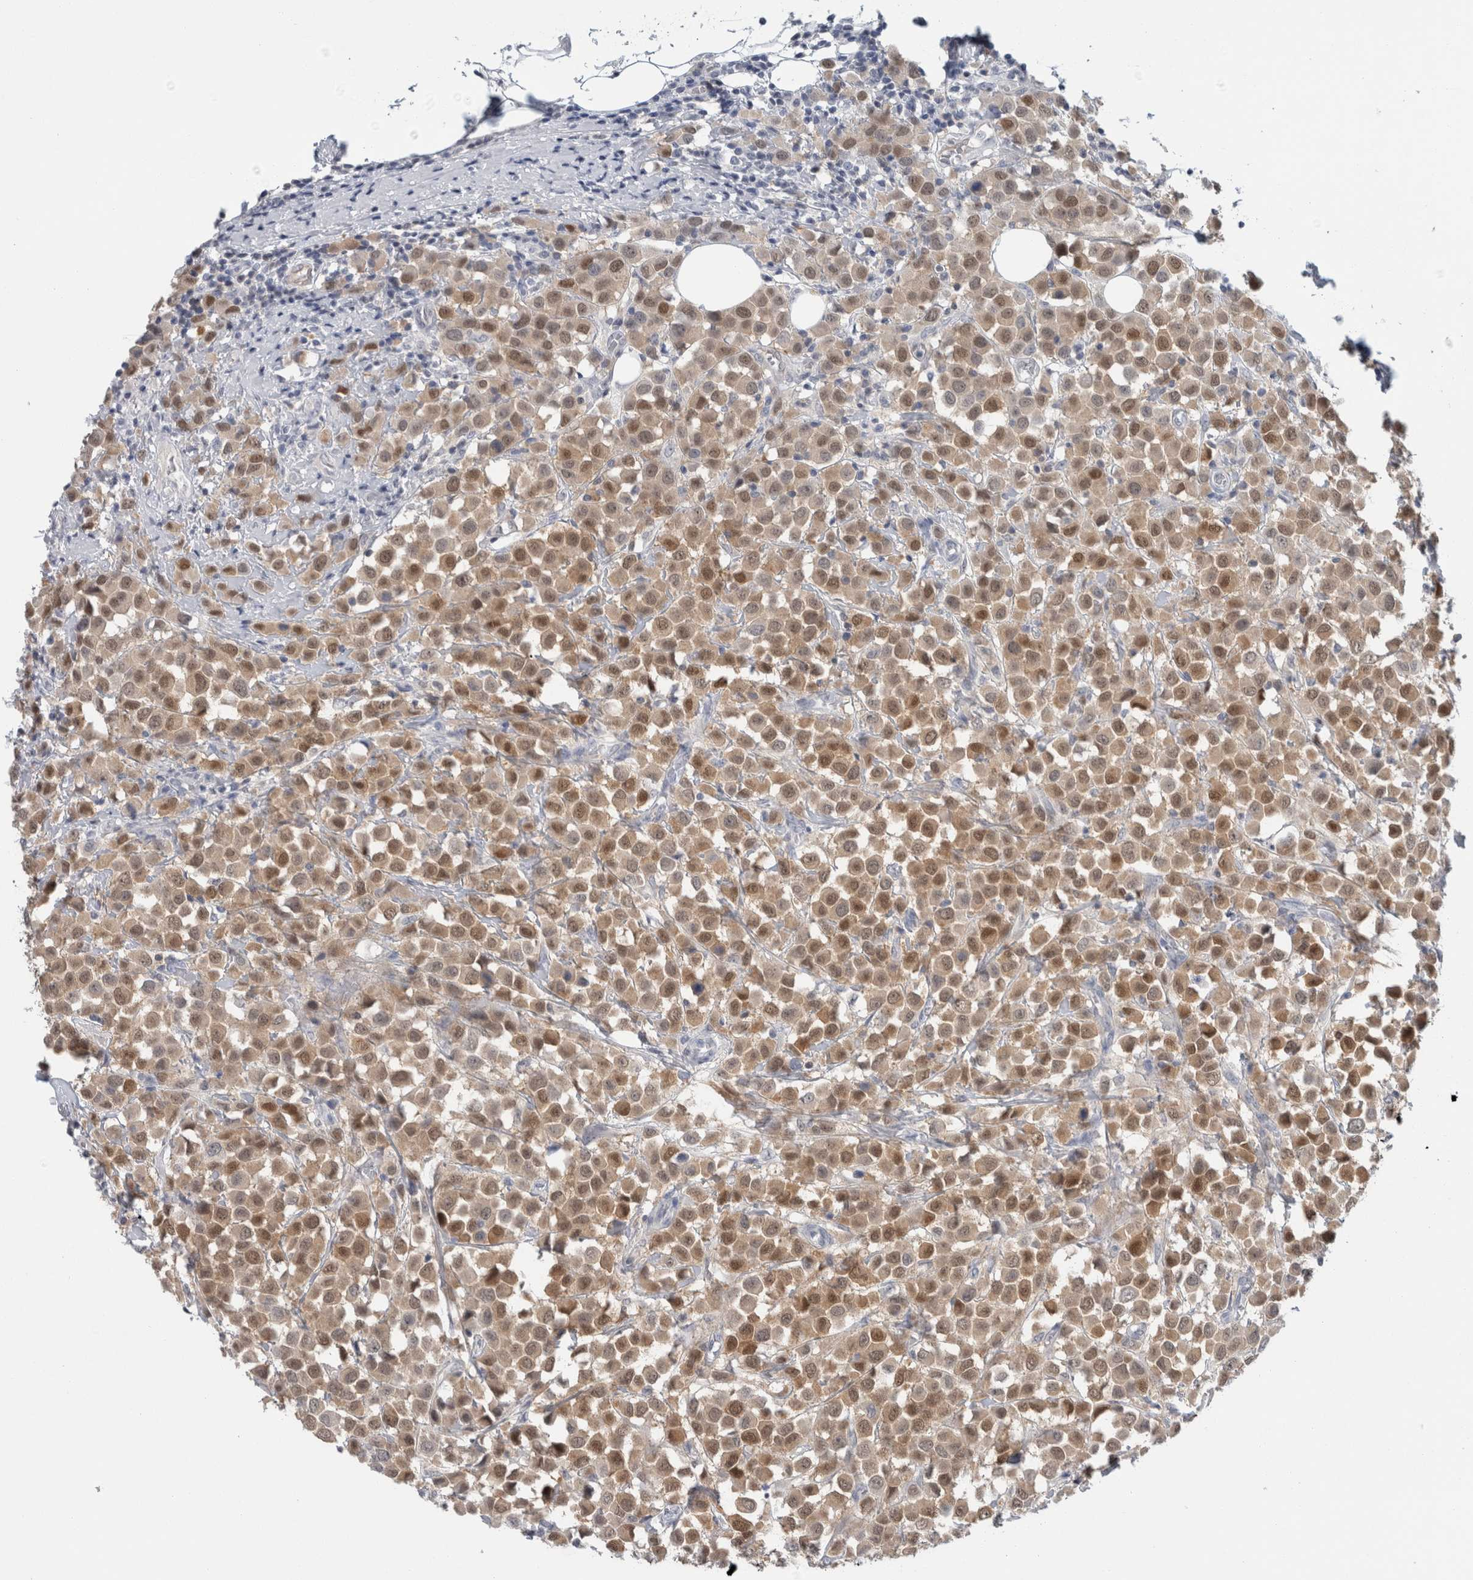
{"staining": {"intensity": "moderate", "quantity": ">75%", "location": "cytoplasmic/membranous,nuclear"}, "tissue": "breast cancer", "cell_type": "Tumor cells", "image_type": "cancer", "snomed": [{"axis": "morphology", "description": "Duct carcinoma"}, {"axis": "topography", "description": "Breast"}], "caption": "Breast invasive ductal carcinoma stained for a protein exhibits moderate cytoplasmic/membranous and nuclear positivity in tumor cells.", "gene": "CASP6", "patient": {"sex": "female", "age": 61}}